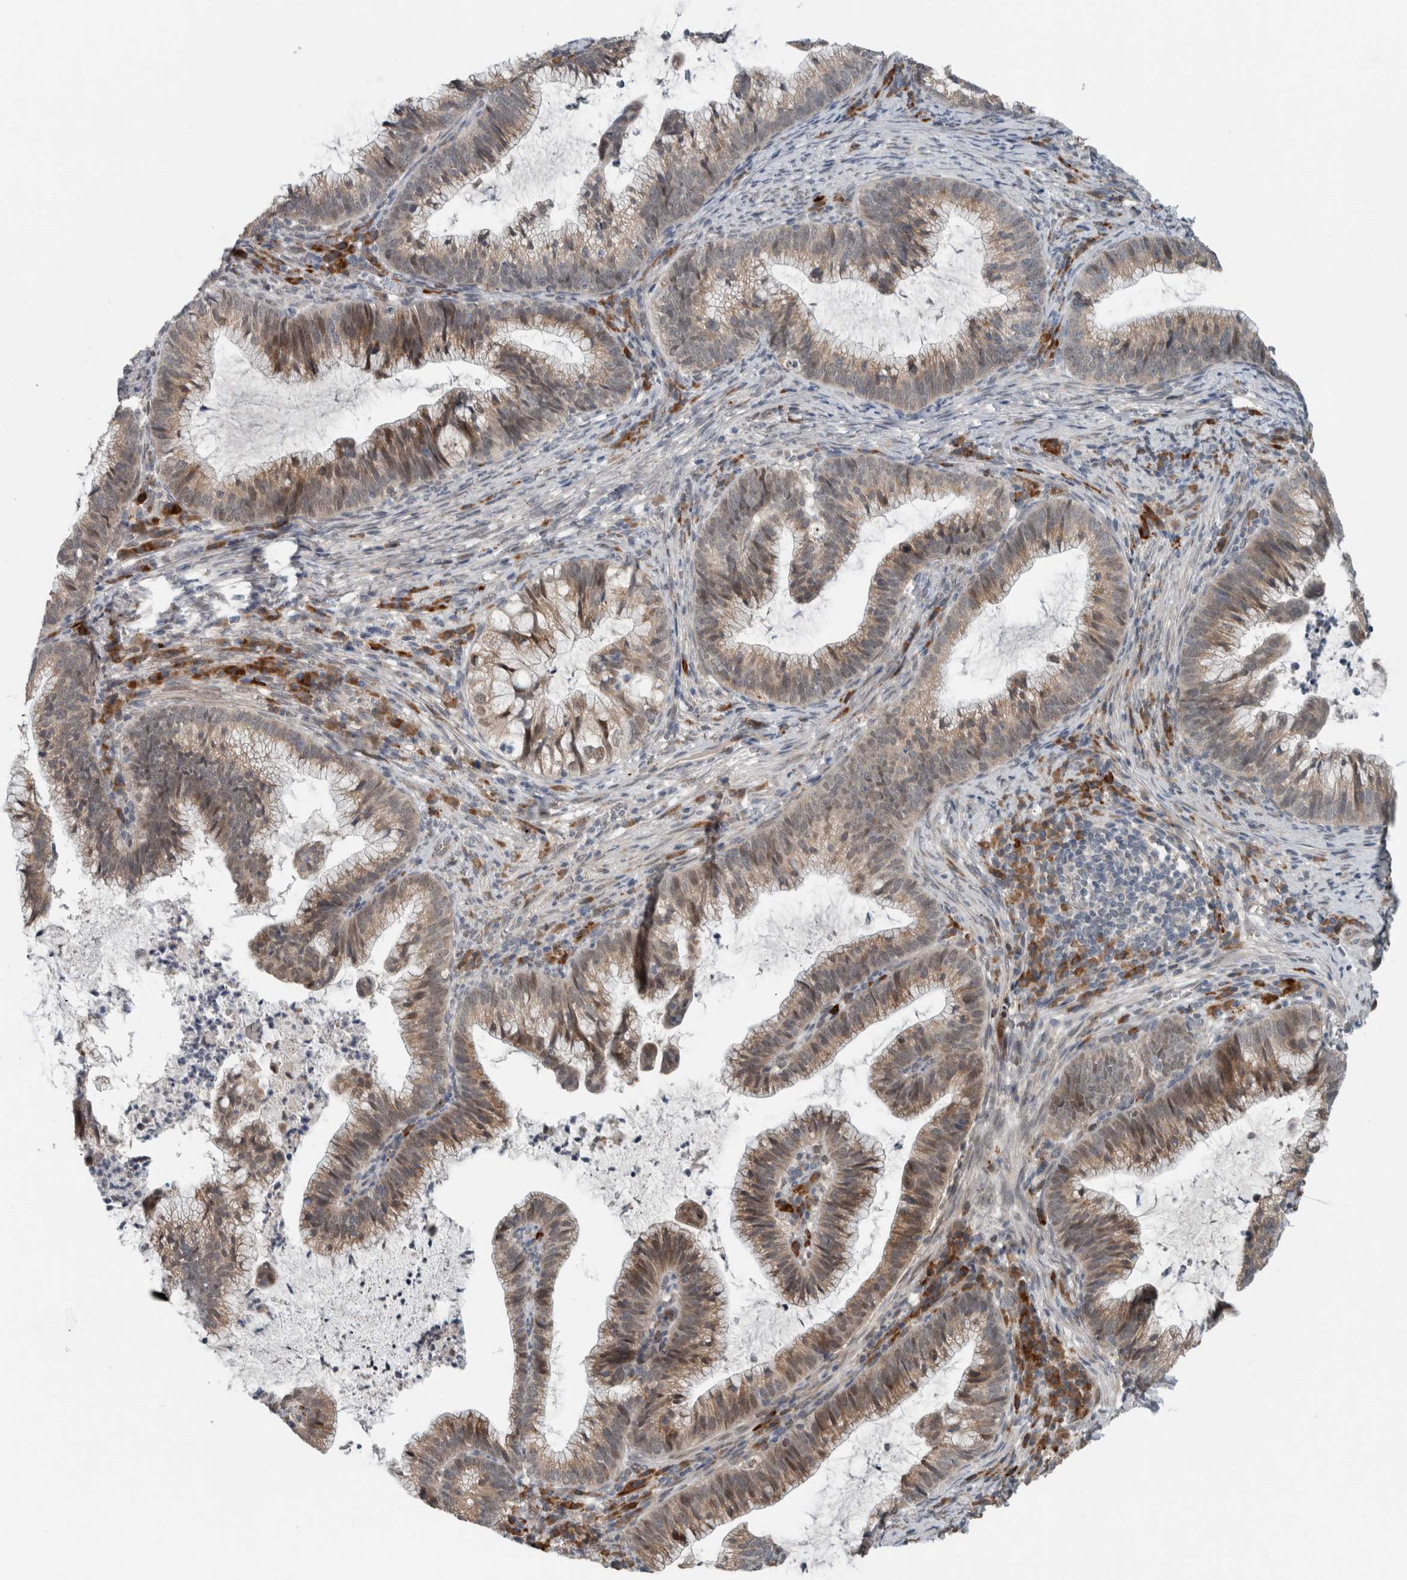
{"staining": {"intensity": "weak", "quantity": ">75%", "location": "cytoplasmic/membranous"}, "tissue": "cervical cancer", "cell_type": "Tumor cells", "image_type": "cancer", "snomed": [{"axis": "morphology", "description": "Adenocarcinoma, NOS"}, {"axis": "topography", "description": "Cervix"}], "caption": "Cervical cancer stained with IHC displays weak cytoplasmic/membranous expression in approximately >75% of tumor cells.", "gene": "GBA2", "patient": {"sex": "female", "age": 36}}